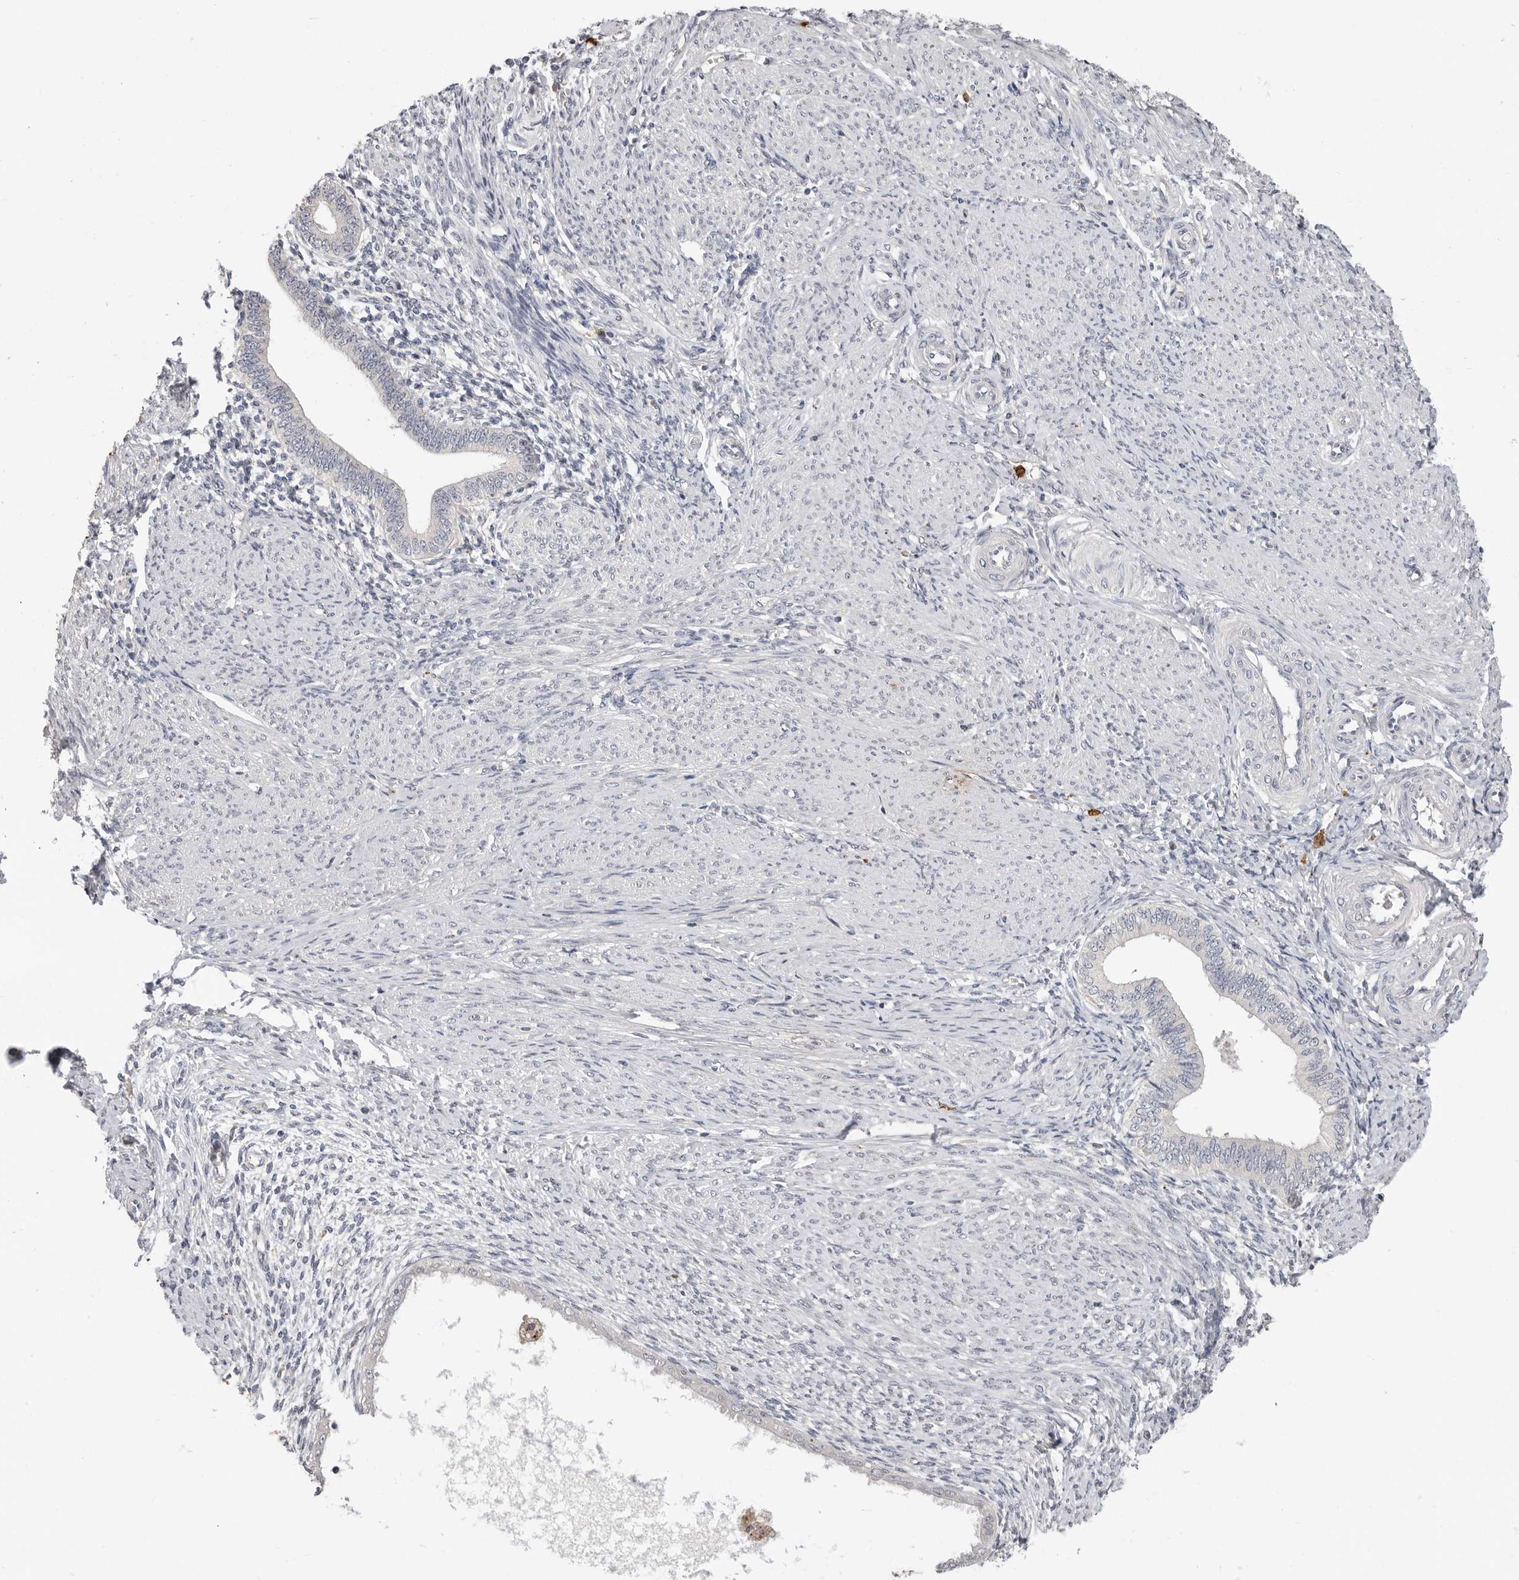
{"staining": {"intensity": "negative", "quantity": "none", "location": "none"}, "tissue": "endometrium", "cell_type": "Cells in endometrial stroma", "image_type": "normal", "snomed": [{"axis": "morphology", "description": "Normal tissue, NOS"}, {"axis": "topography", "description": "Endometrium"}], "caption": "High magnification brightfield microscopy of normal endometrium stained with DAB (3,3'-diaminobenzidine) (brown) and counterstained with hematoxylin (blue): cells in endometrial stroma show no significant expression. Nuclei are stained in blue.", "gene": "LTBR", "patient": {"sex": "female", "age": 42}}